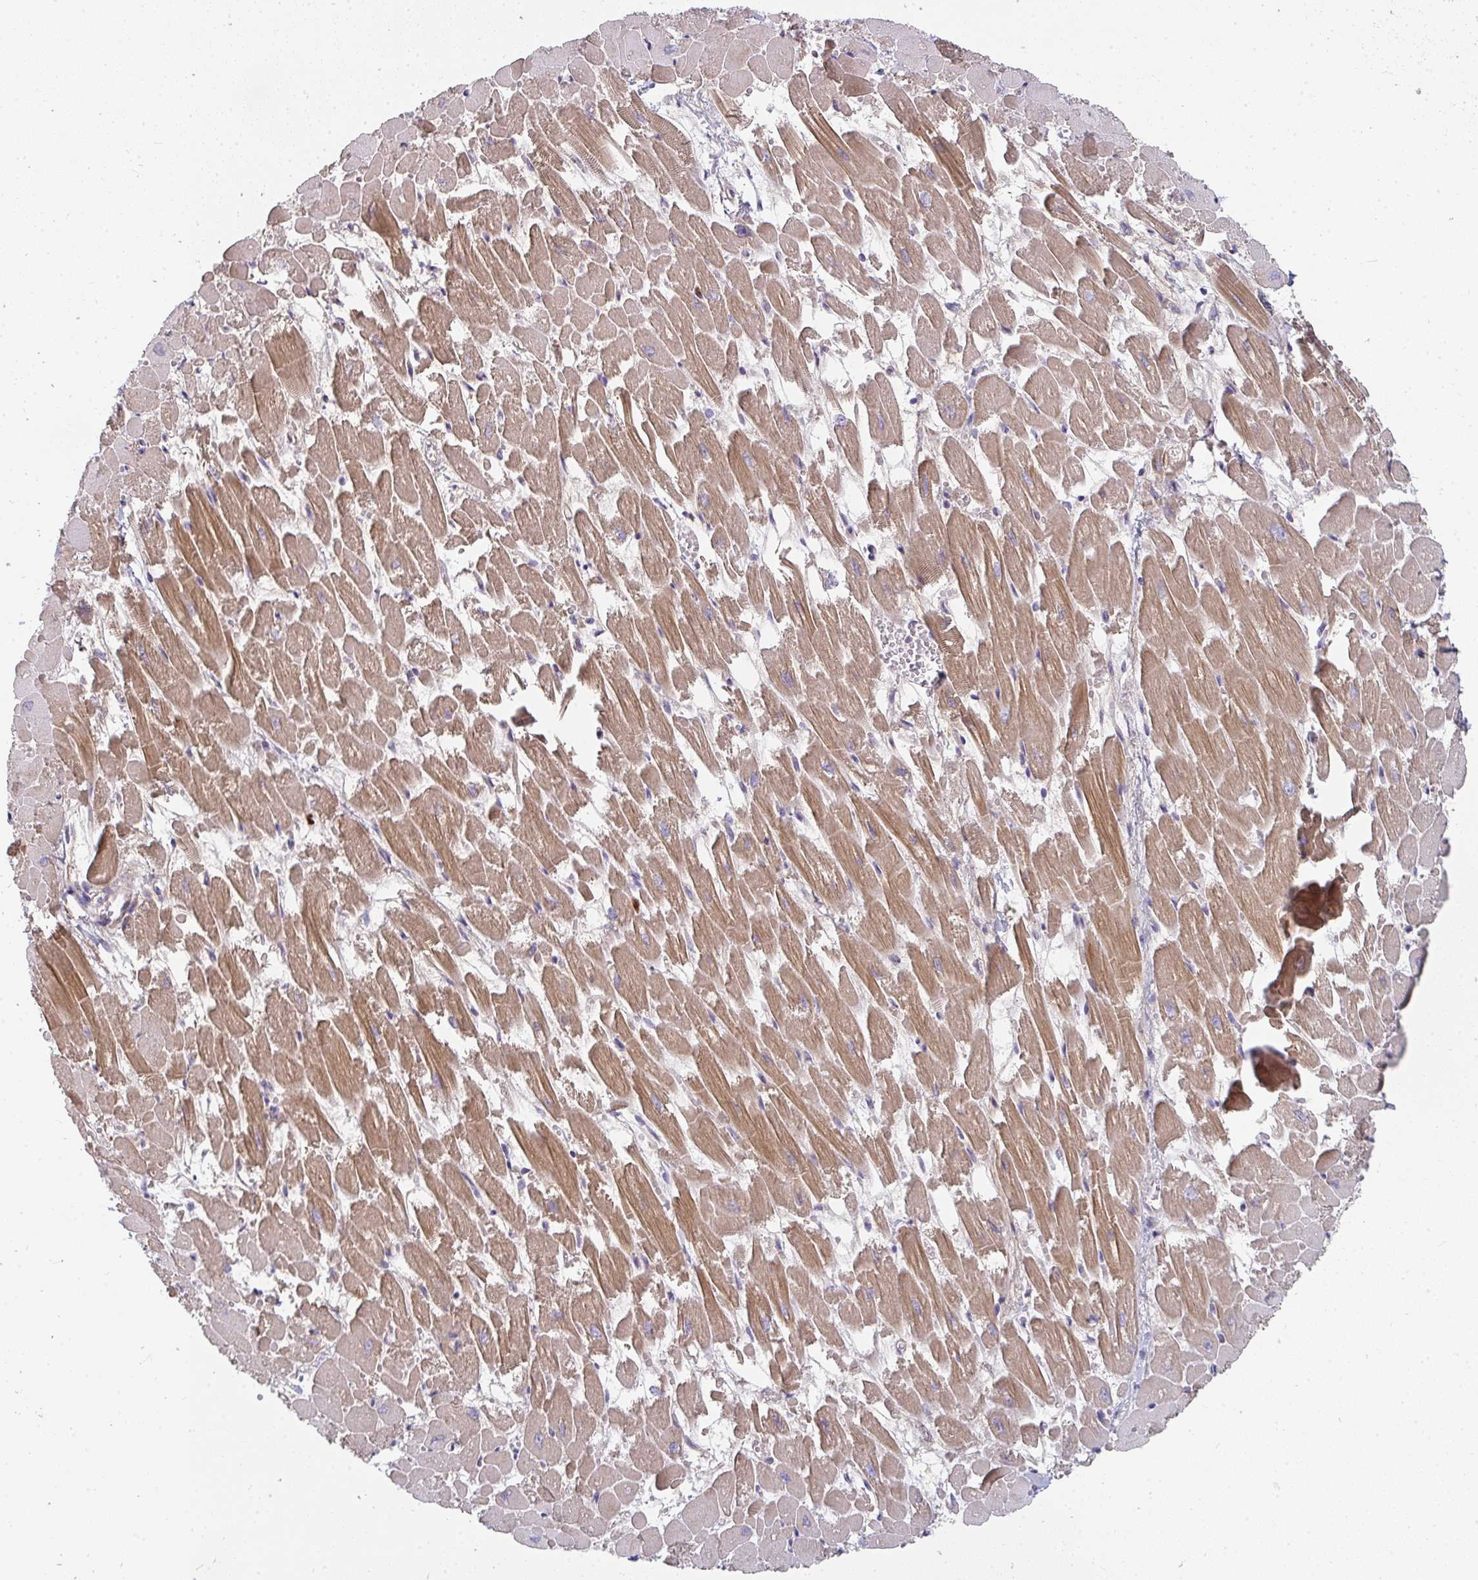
{"staining": {"intensity": "moderate", "quantity": "25%-75%", "location": "cytoplasmic/membranous"}, "tissue": "heart muscle", "cell_type": "Cardiomyocytes", "image_type": "normal", "snomed": [{"axis": "morphology", "description": "Normal tissue, NOS"}, {"axis": "topography", "description": "Heart"}], "caption": "Immunohistochemistry (IHC) image of benign heart muscle: heart muscle stained using immunohistochemistry demonstrates medium levels of moderate protein expression localized specifically in the cytoplasmic/membranous of cardiomyocytes, appearing as a cytoplasmic/membranous brown color.", "gene": "CSF3R", "patient": {"sex": "female", "age": 52}}